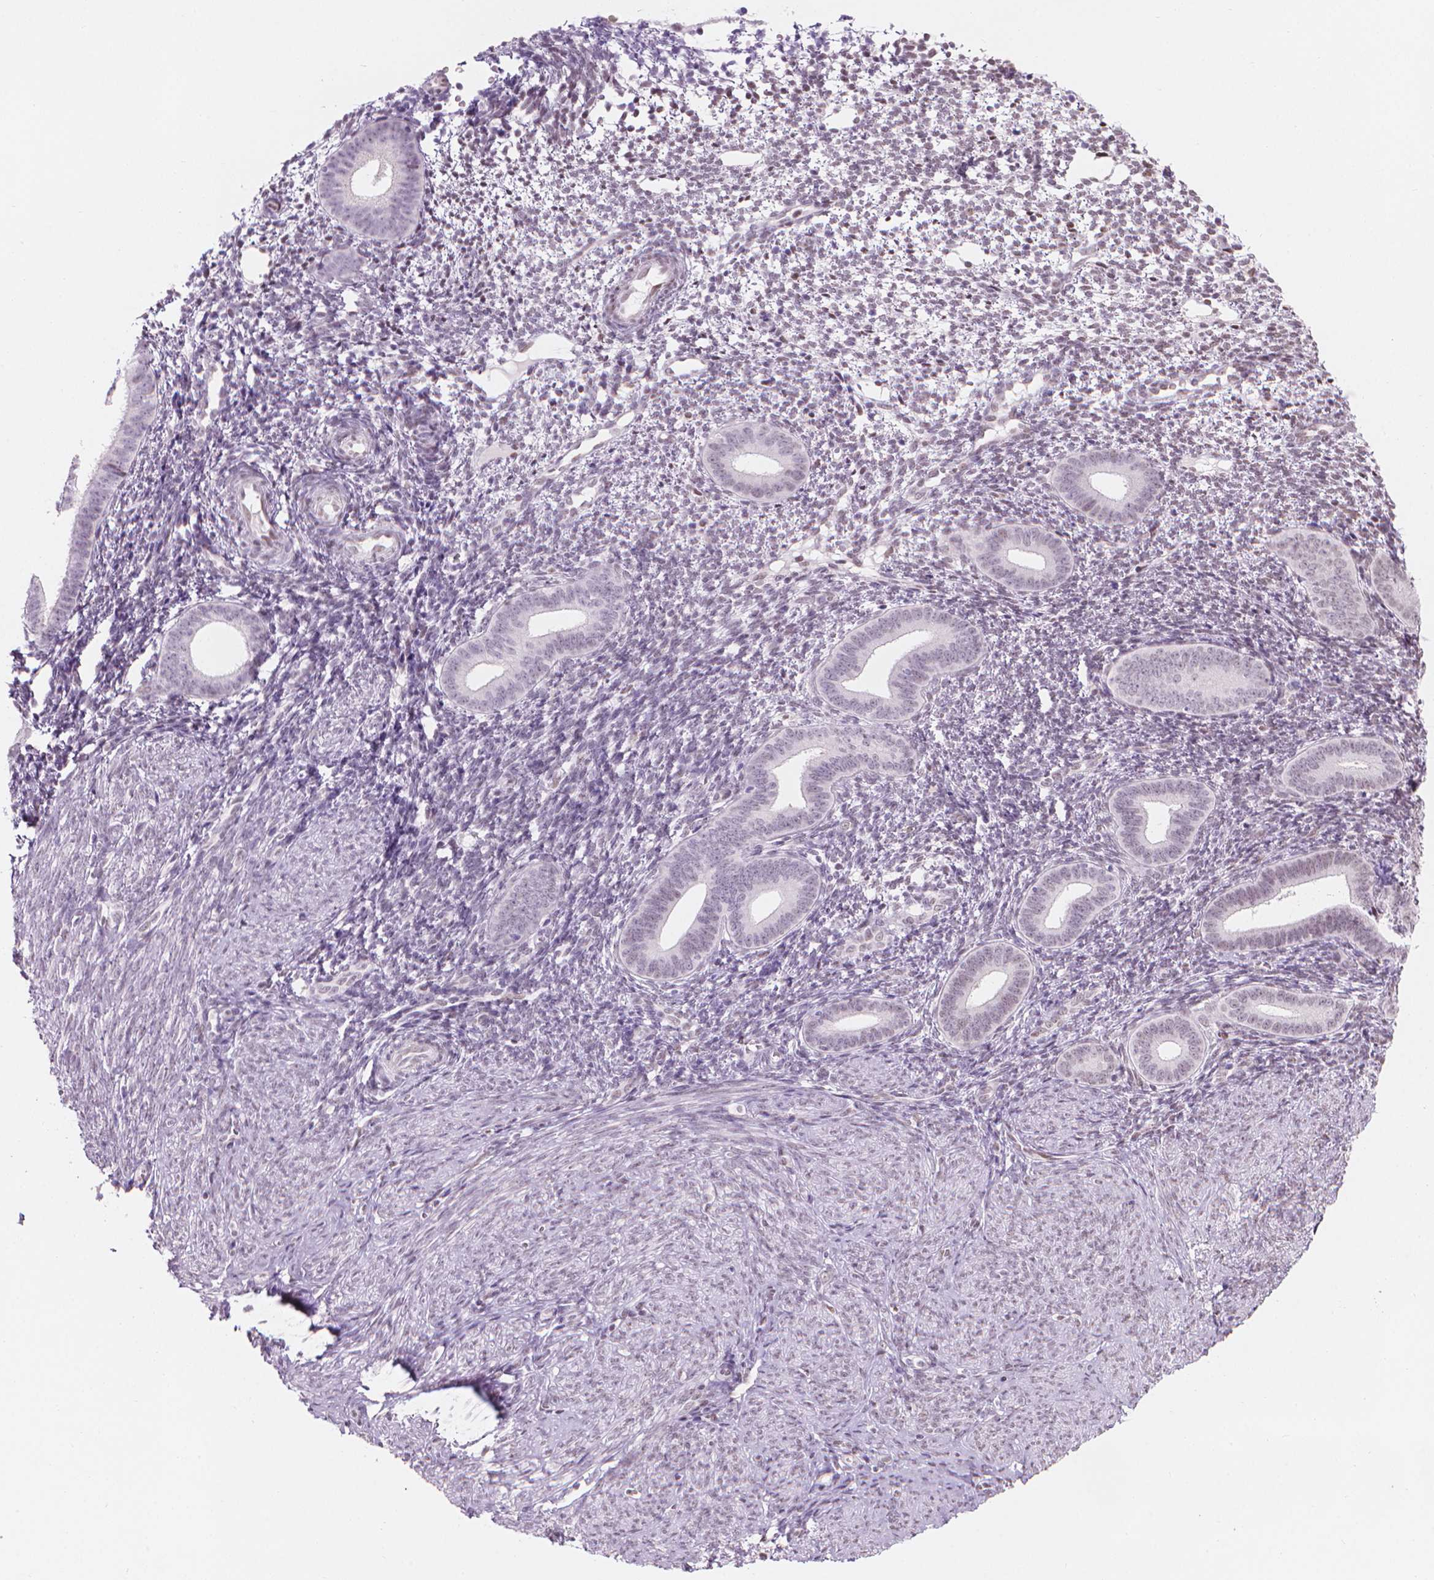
{"staining": {"intensity": "negative", "quantity": "none", "location": "none"}, "tissue": "endometrium", "cell_type": "Cells in endometrial stroma", "image_type": "normal", "snomed": [{"axis": "morphology", "description": "Normal tissue, NOS"}, {"axis": "topography", "description": "Endometrium"}], "caption": "Immunohistochemical staining of benign human endometrium reveals no significant positivity in cells in endometrial stroma. (Brightfield microscopy of DAB immunohistochemistry (IHC) at high magnification).", "gene": "PIAS2", "patient": {"sex": "female", "age": 40}}